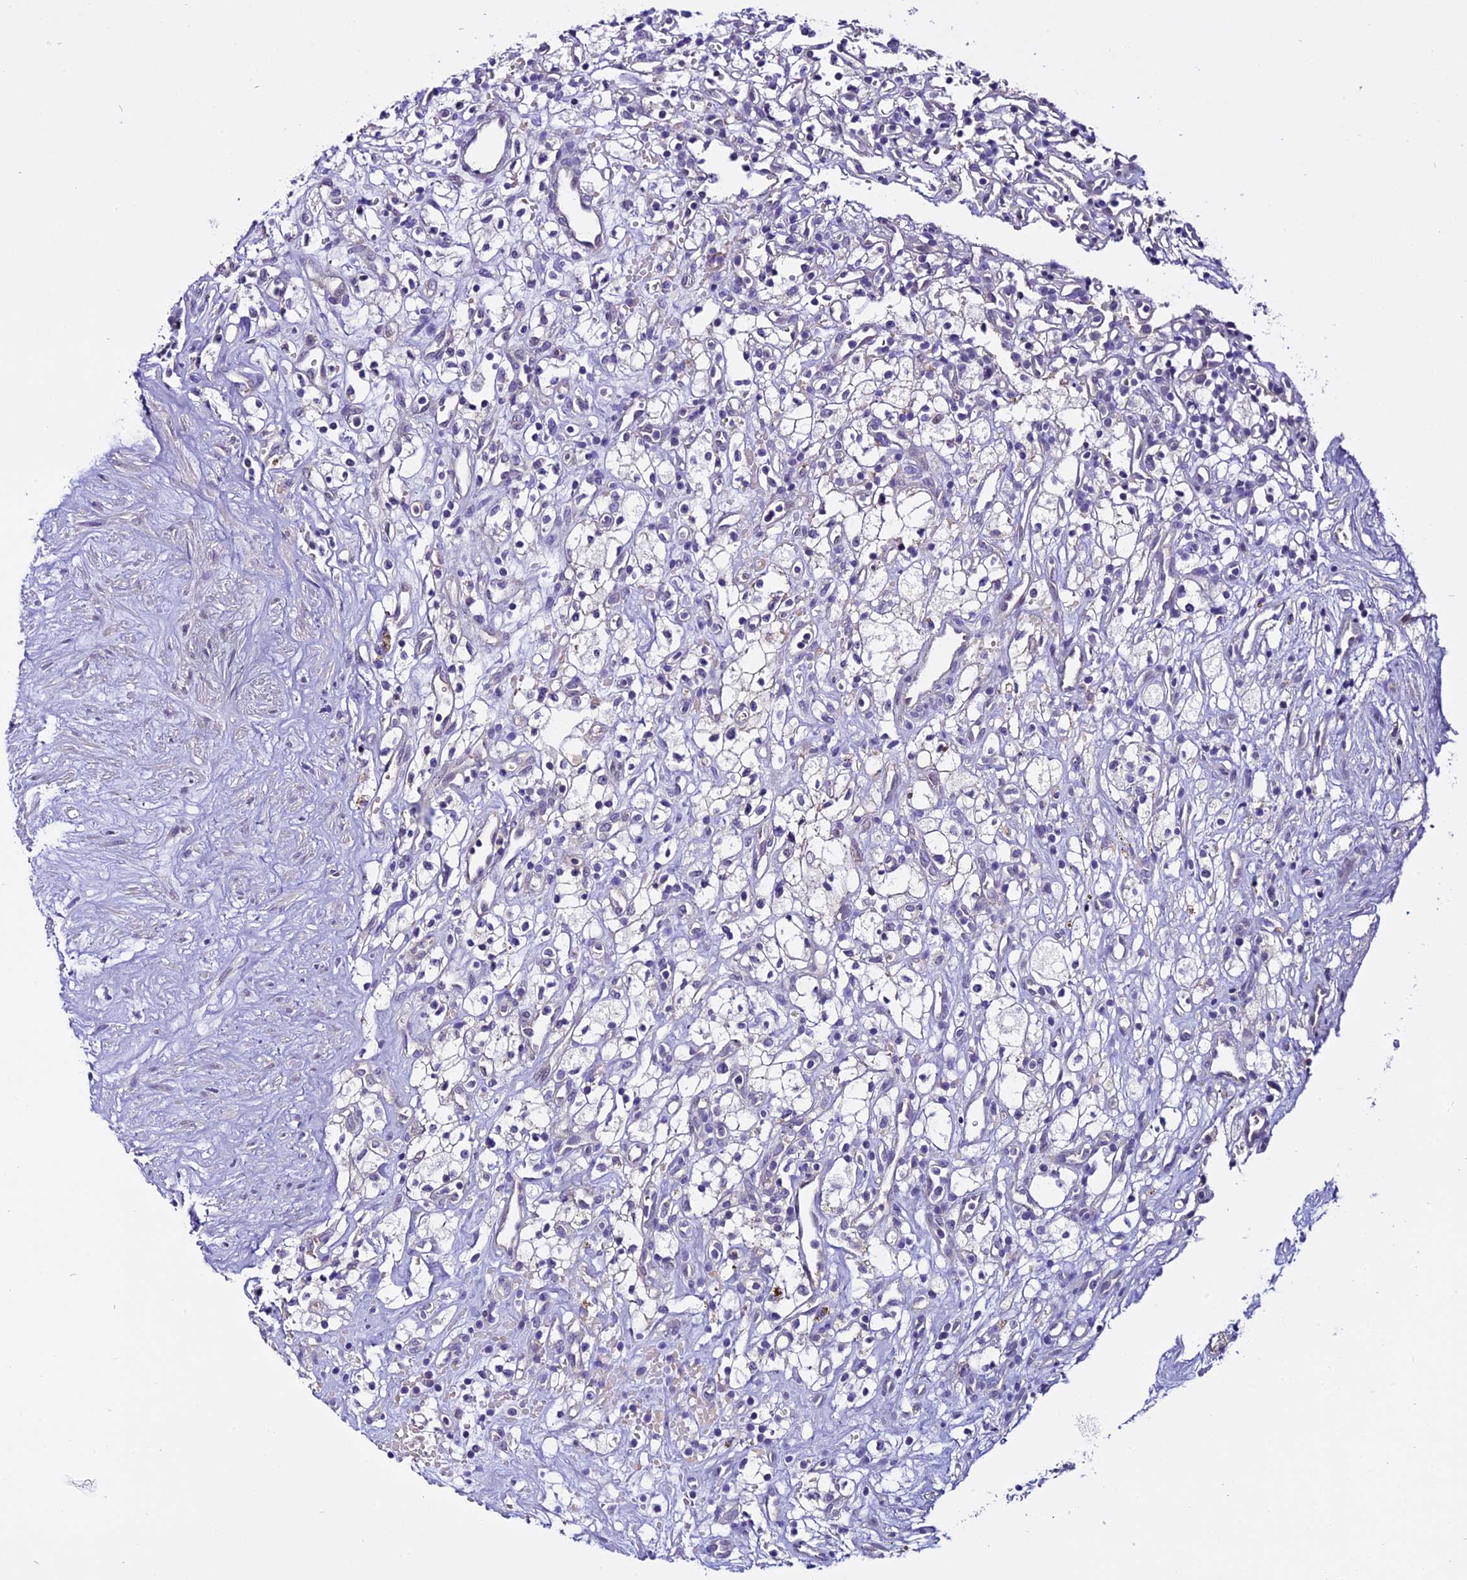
{"staining": {"intensity": "negative", "quantity": "none", "location": "none"}, "tissue": "renal cancer", "cell_type": "Tumor cells", "image_type": "cancer", "snomed": [{"axis": "morphology", "description": "Adenocarcinoma, NOS"}, {"axis": "topography", "description": "Kidney"}], "caption": "Immunohistochemistry of renal cancer reveals no staining in tumor cells.", "gene": "C9orf40", "patient": {"sex": "male", "age": 59}}